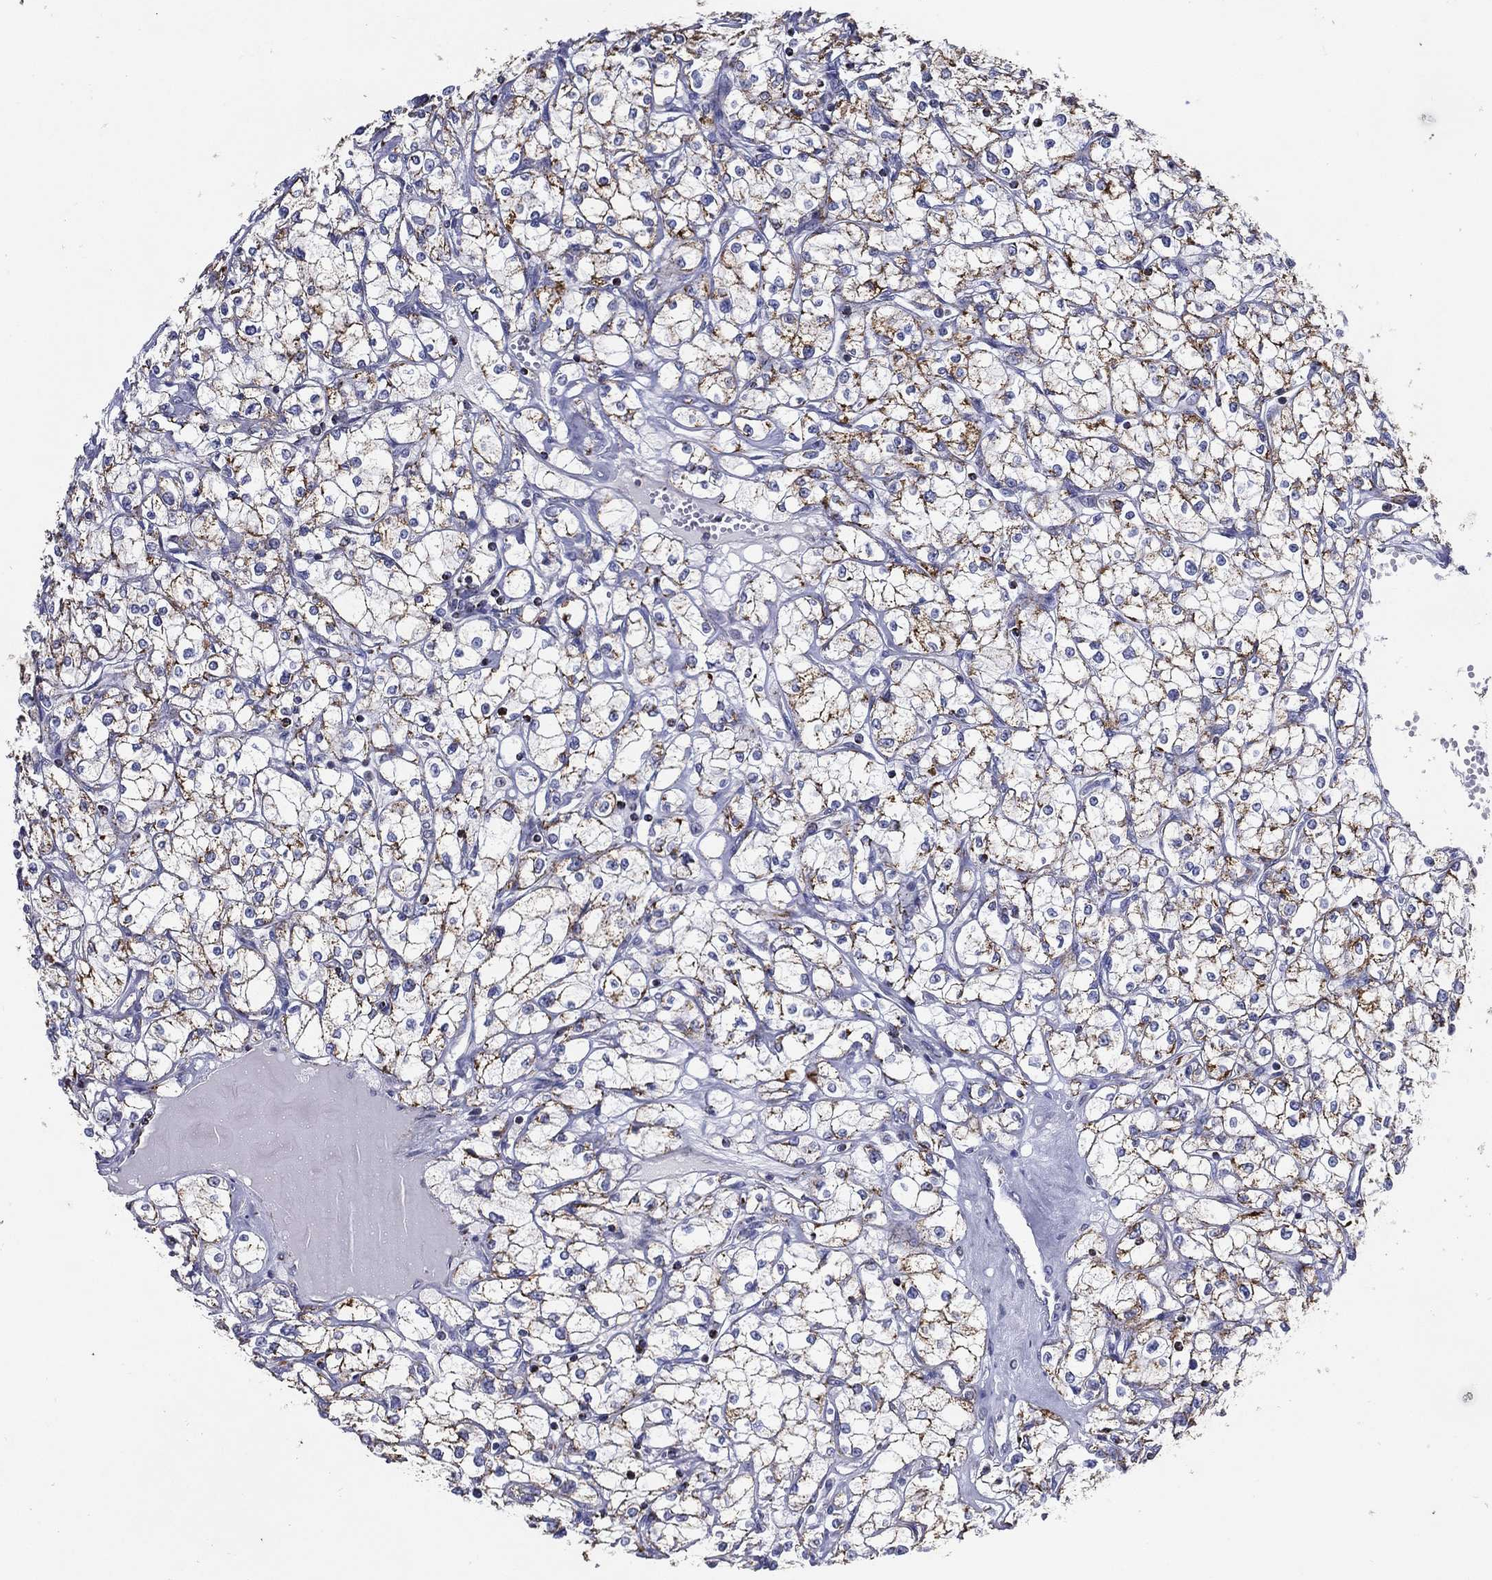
{"staining": {"intensity": "moderate", "quantity": "25%-75%", "location": "cytoplasmic/membranous"}, "tissue": "renal cancer", "cell_type": "Tumor cells", "image_type": "cancer", "snomed": [{"axis": "morphology", "description": "Adenocarcinoma, NOS"}, {"axis": "topography", "description": "Kidney"}], "caption": "A photomicrograph of renal cancer (adenocarcinoma) stained for a protein exhibits moderate cytoplasmic/membranous brown staining in tumor cells.", "gene": "SFXN1", "patient": {"sex": "male", "age": 67}}